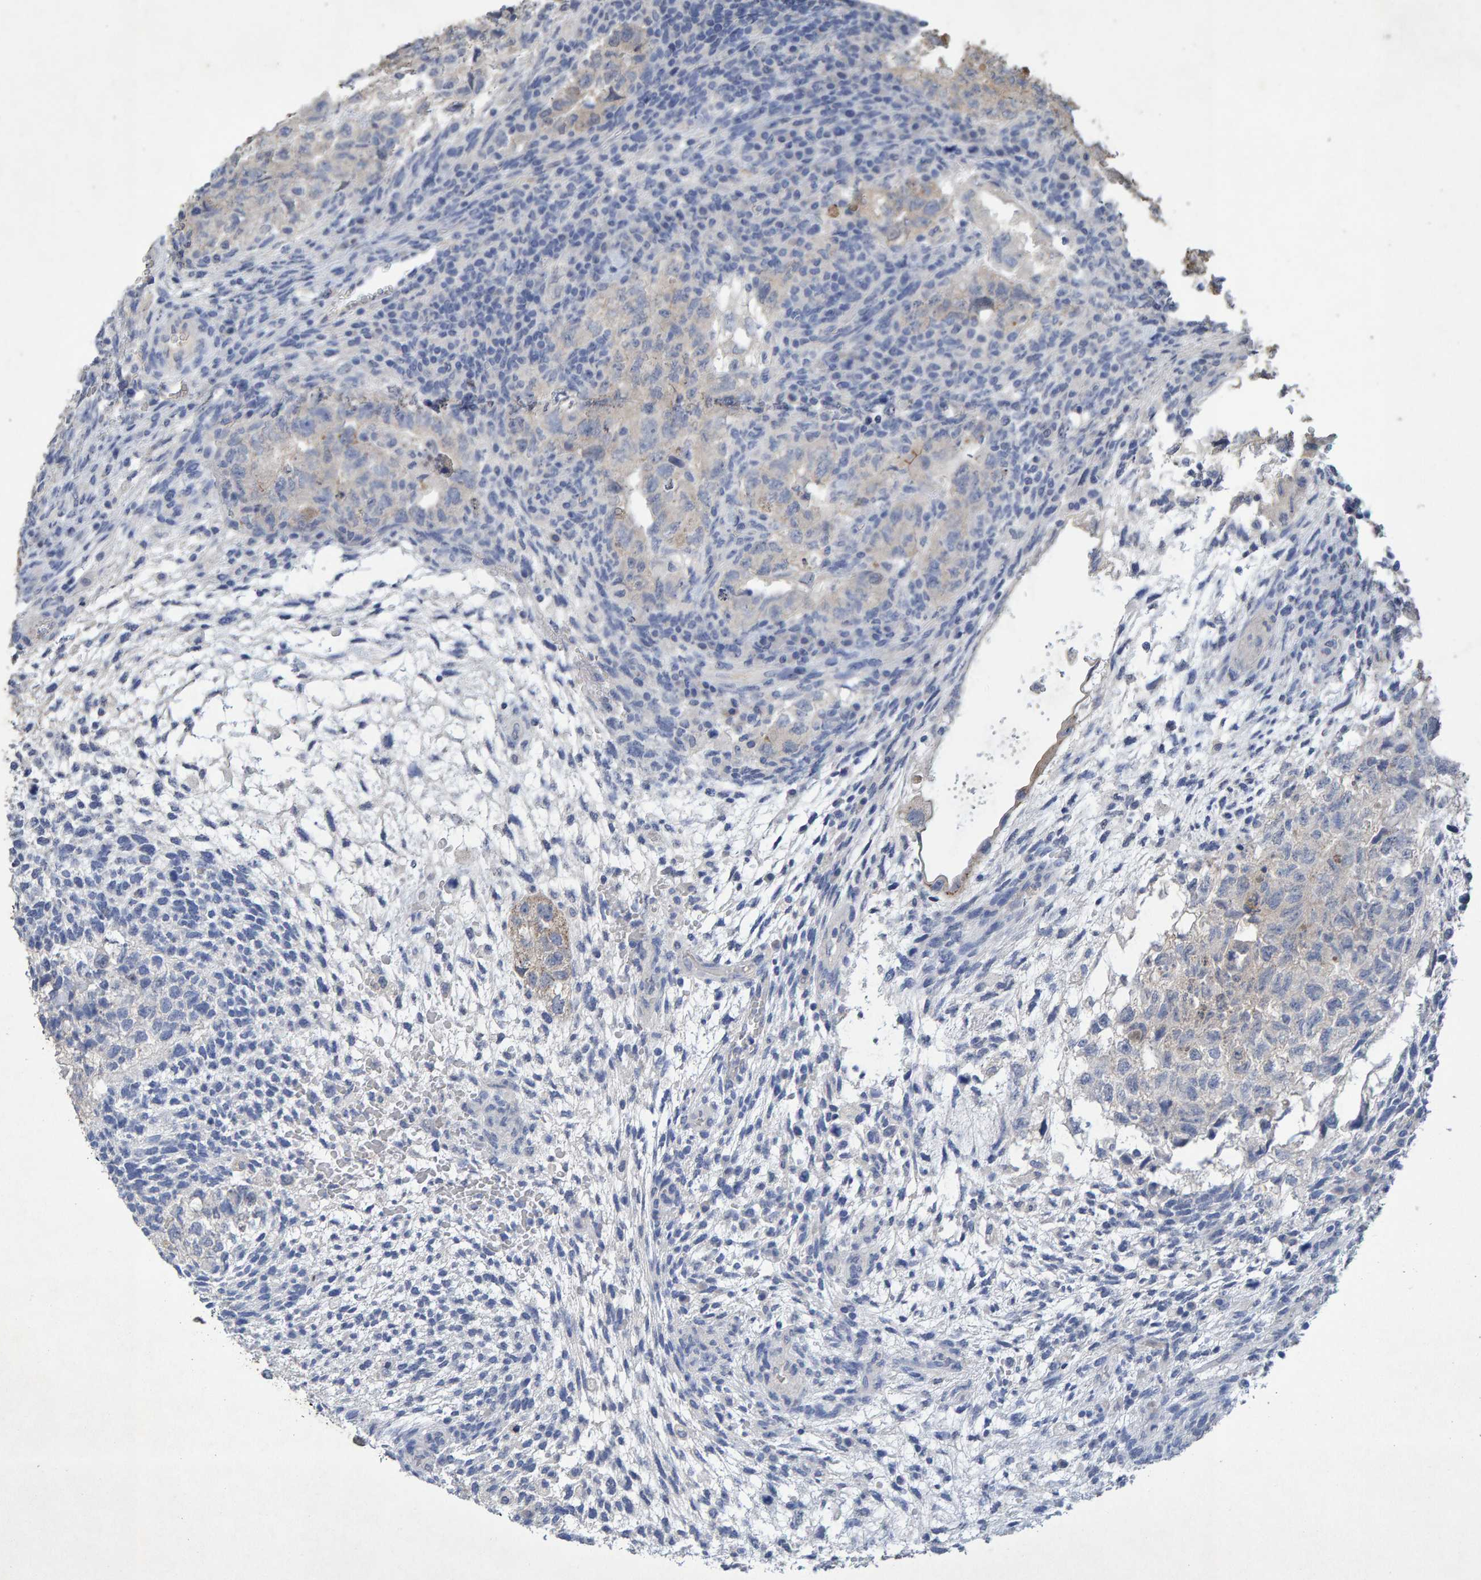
{"staining": {"intensity": "weak", "quantity": "<25%", "location": "cytoplasmic/membranous"}, "tissue": "testis cancer", "cell_type": "Tumor cells", "image_type": "cancer", "snomed": [{"axis": "morphology", "description": "Carcinoma, Embryonal, NOS"}, {"axis": "topography", "description": "Testis"}], "caption": "This histopathology image is of testis cancer (embryonal carcinoma) stained with IHC to label a protein in brown with the nuclei are counter-stained blue. There is no expression in tumor cells.", "gene": "CTH", "patient": {"sex": "male", "age": 36}}